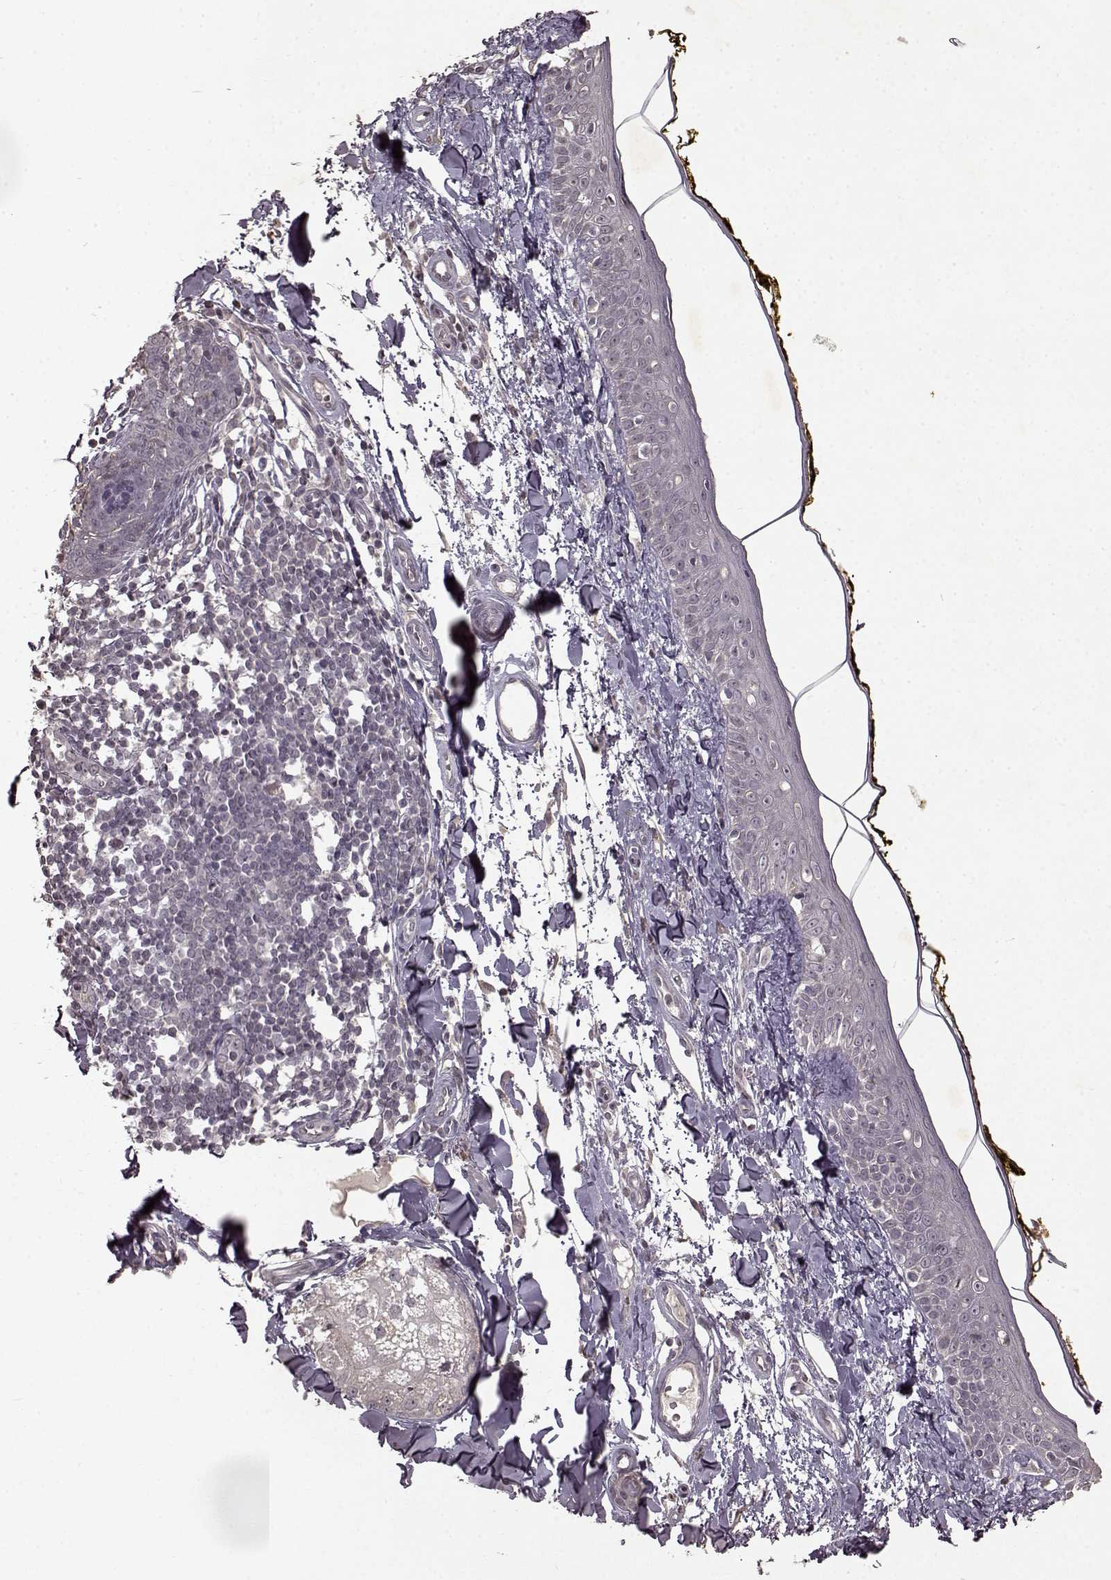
{"staining": {"intensity": "negative", "quantity": "none", "location": "none"}, "tissue": "skin", "cell_type": "Fibroblasts", "image_type": "normal", "snomed": [{"axis": "morphology", "description": "Normal tissue, NOS"}, {"axis": "topography", "description": "Skin"}], "caption": "Immunohistochemistry of normal human skin reveals no positivity in fibroblasts. Nuclei are stained in blue.", "gene": "LHB", "patient": {"sex": "male", "age": 76}}